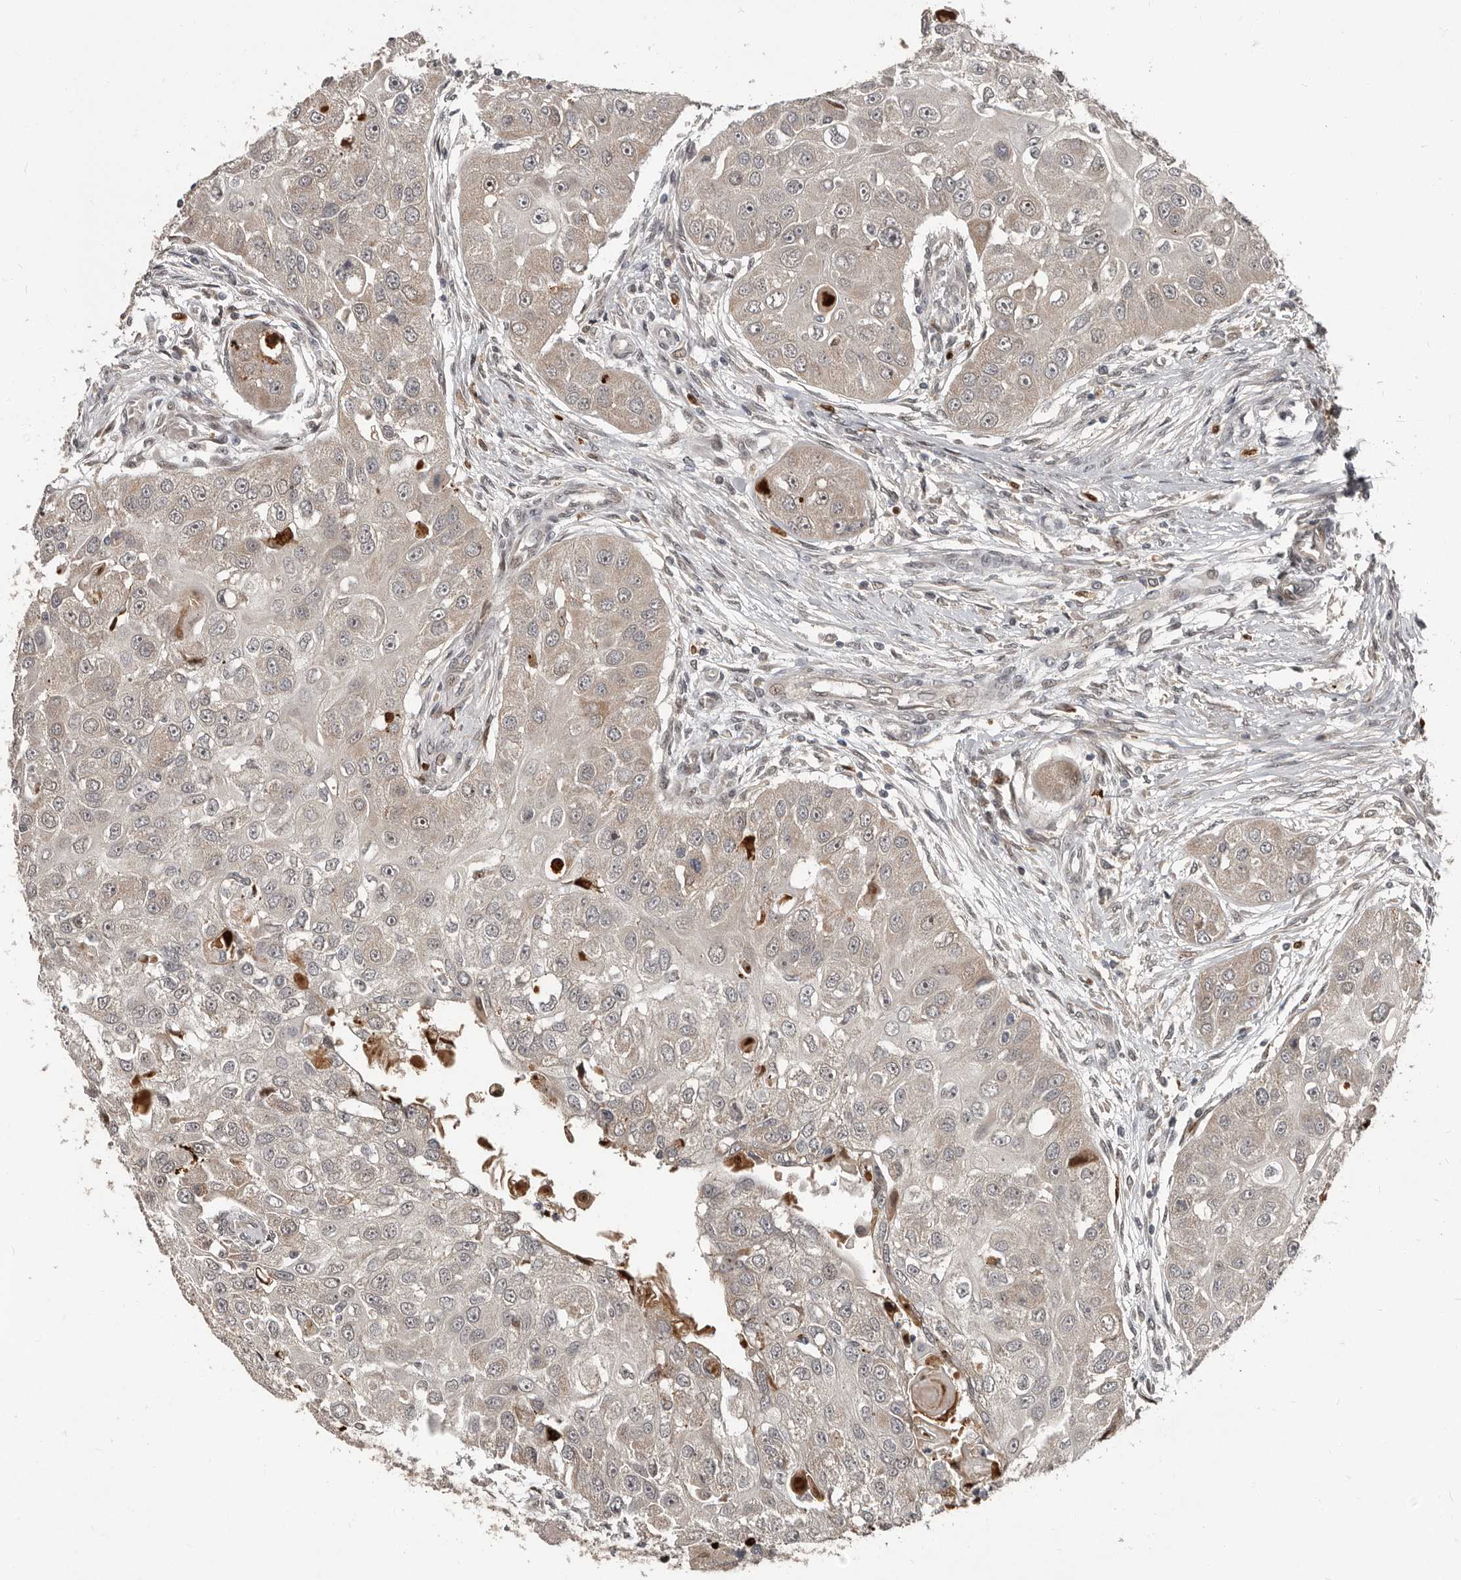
{"staining": {"intensity": "weak", "quantity": "25%-75%", "location": "cytoplasmic/membranous"}, "tissue": "head and neck cancer", "cell_type": "Tumor cells", "image_type": "cancer", "snomed": [{"axis": "morphology", "description": "Normal tissue, NOS"}, {"axis": "morphology", "description": "Squamous cell carcinoma, NOS"}, {"axis": "topography", "description": "Skeletal muscle"}, {"axis": "topography", "description": "Head-Neck"}], "caption": "Immunohistochemistry of human squamous cell carcinoma (head and neck) demonstrates low levels of weak cytoplasmic/membranous expression in about 25%-75% of tumor cells.", "gene": "APOL6", "patient": {"sex": "male", "age": 51}}